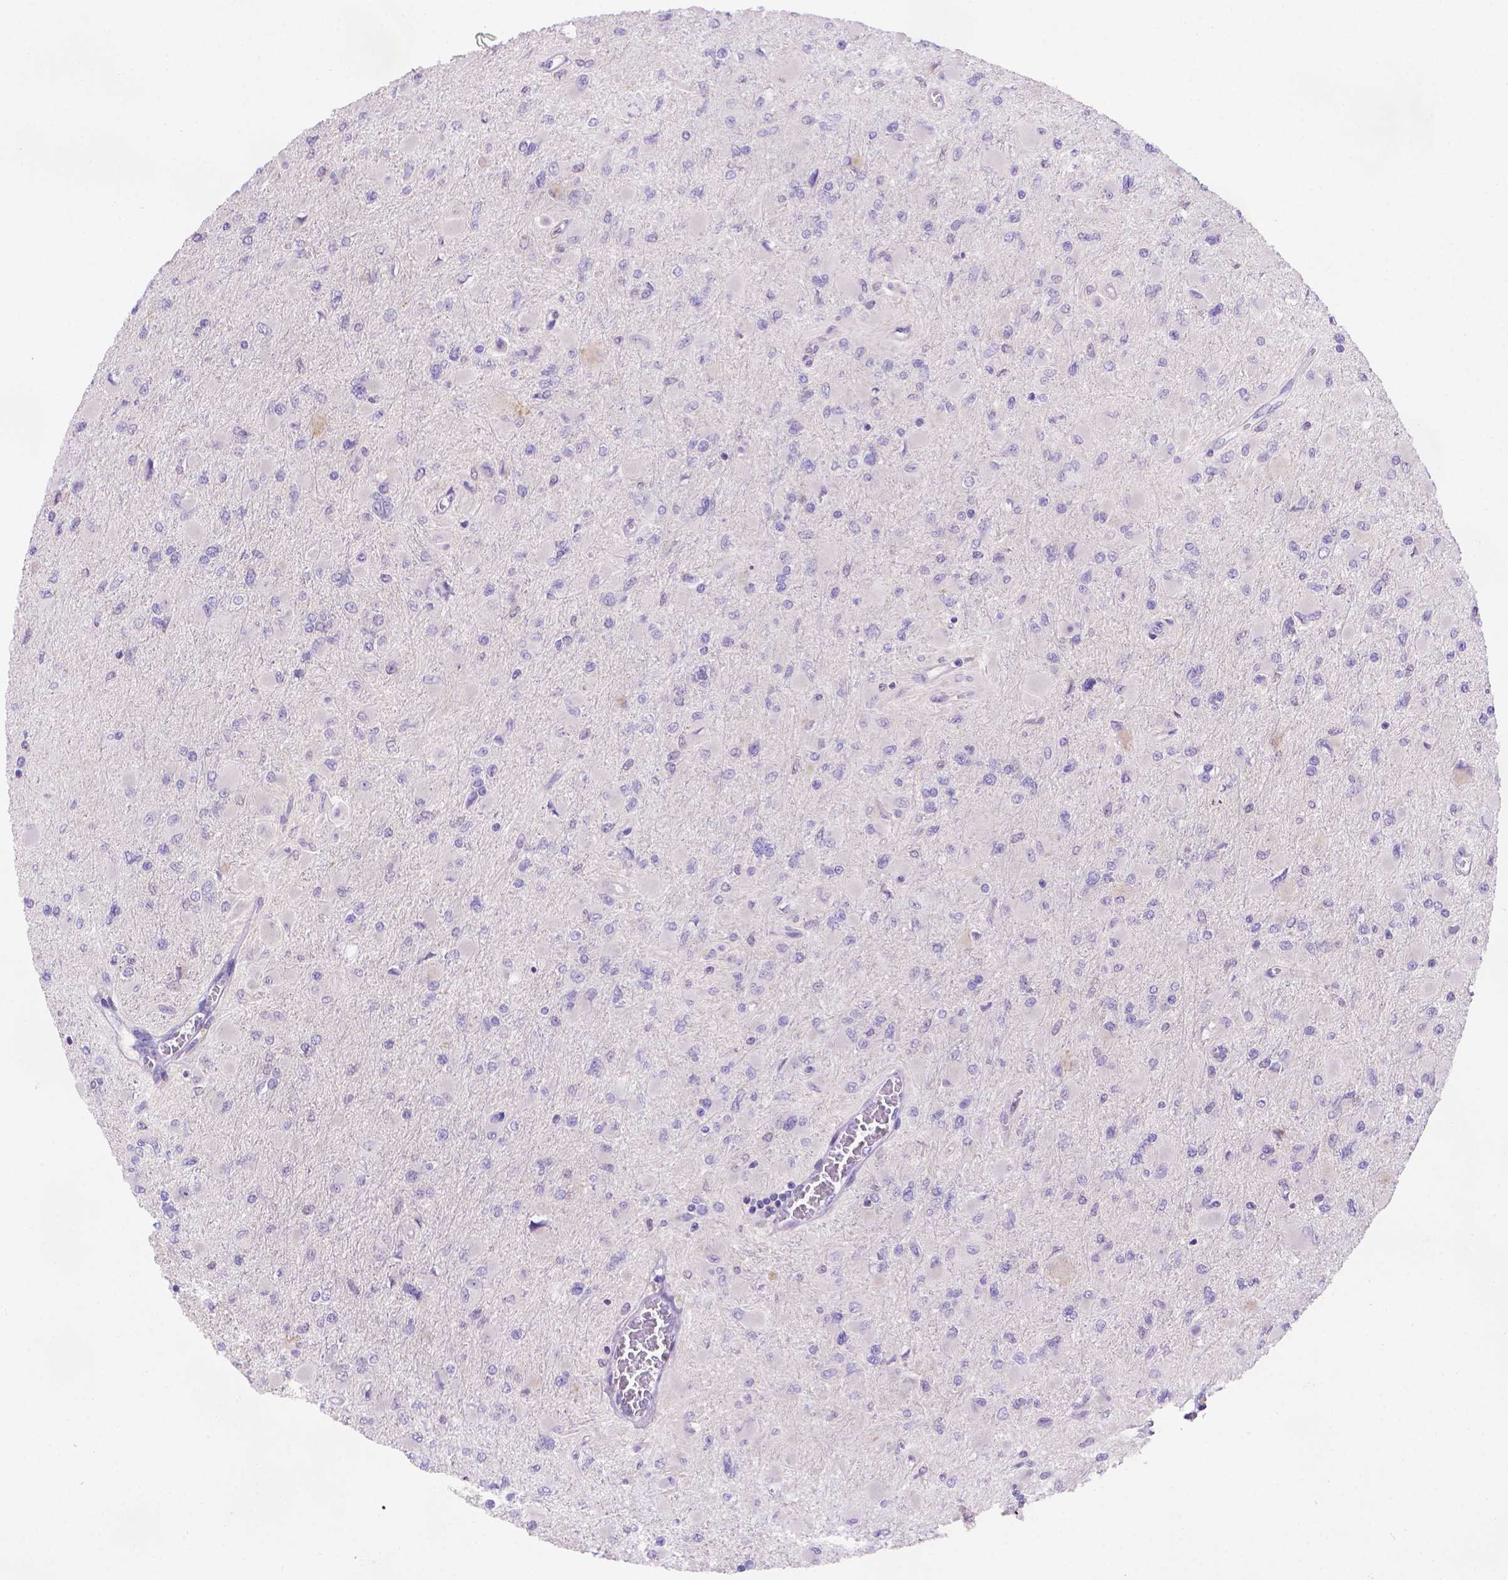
{"staining": {"intensity": "negative", "quantity": "none", "location": "none"}, "tissue": "glioma", "cell_type": "Tumor cells", "image_type": "cancer", "snomed": [{"axis": "morphology", "description": "Glioma, malignant, High grade"}, {"axis": "topography", "description": "Cerebral cortex"}], "caption": "An image of human high-grade glioma (malignant) is negative for staining in tumor cells. (DAB (3,3'-diaminobenzidine) immunohistochemistry (IHC) with hematoxylin counter stain).", "gene": "FGD2", "patient": {"sex": "female", "age": 36}}